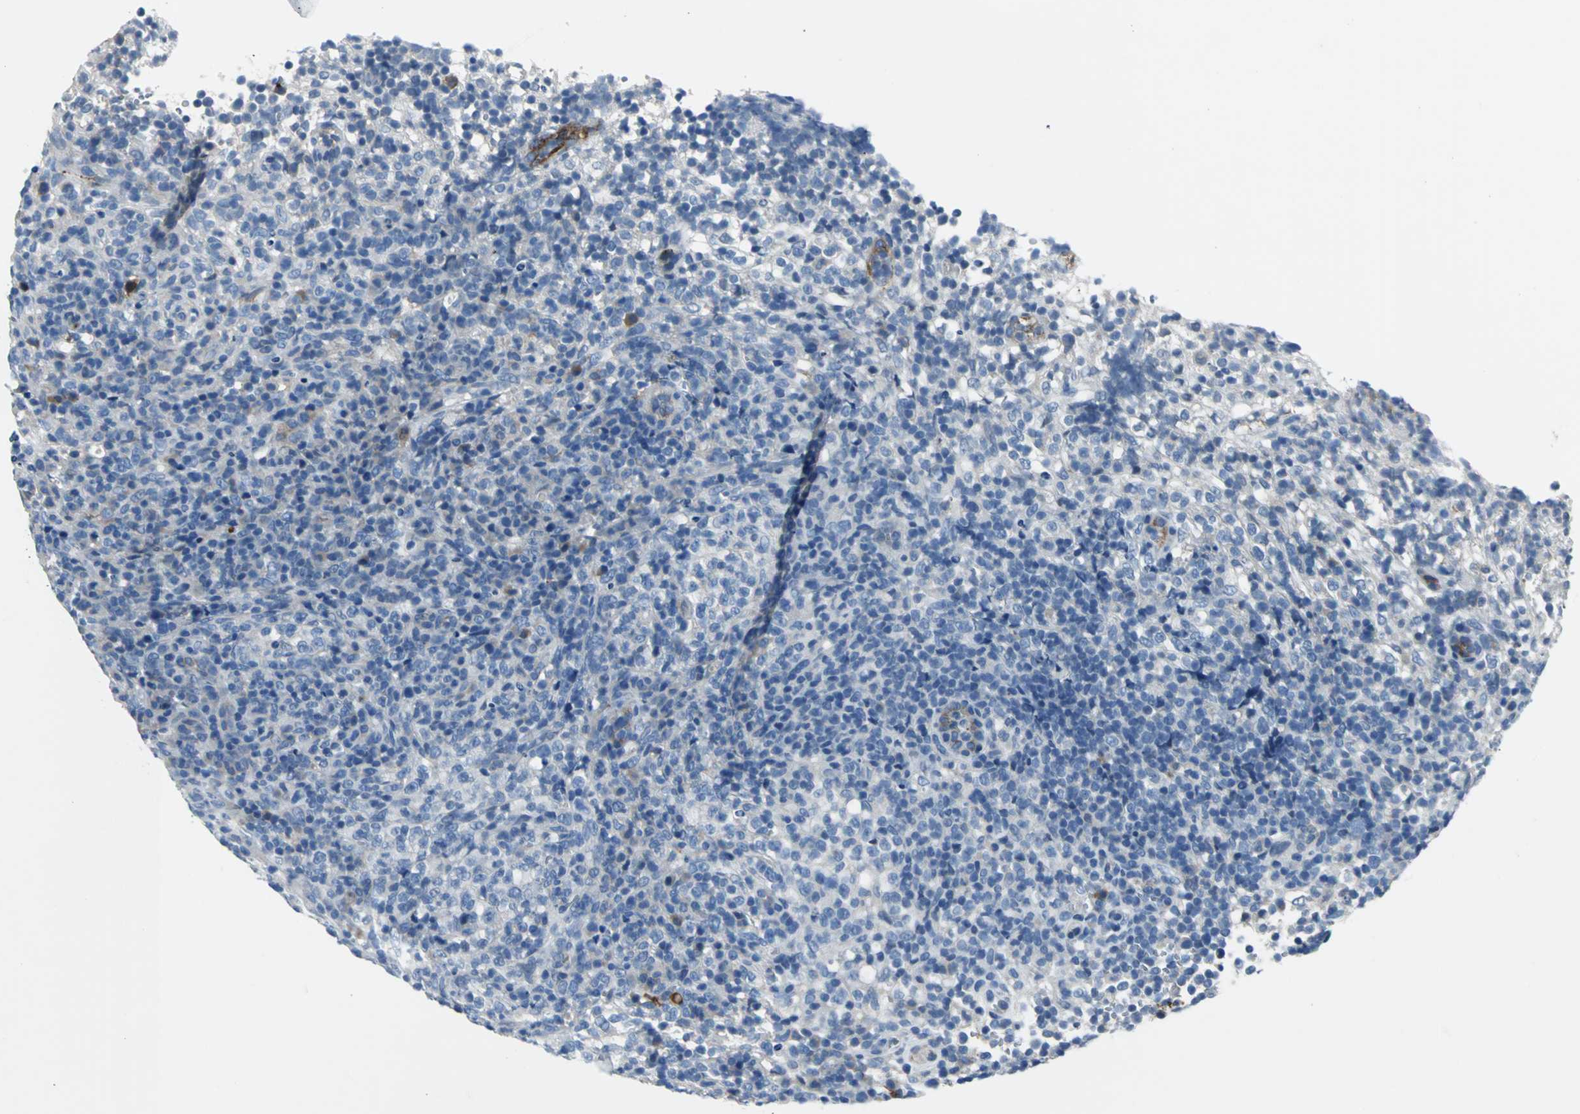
{"staining": {"intensity": "negative", "quantity": "none", "location": "none"}, "tissue": "lymphoma", "cell_type": "Tumor cells", "image_type": "cancer", "snomed": [{"axis": "morphology", "description": "Malignant lymphoma, non-Hodgkin's type, High grade"}, {"axis": "topography", "description": "Lymph node"}], "caption": "Tumor cells are negative for brown protein staining in lymphoma. (Stains: DAB IHC with hematoxylin counter stain, Microscopy: brightfield microscopy at high magnification).", "gene": "SELP", "patient": {"sex": "female", "age": 76}}